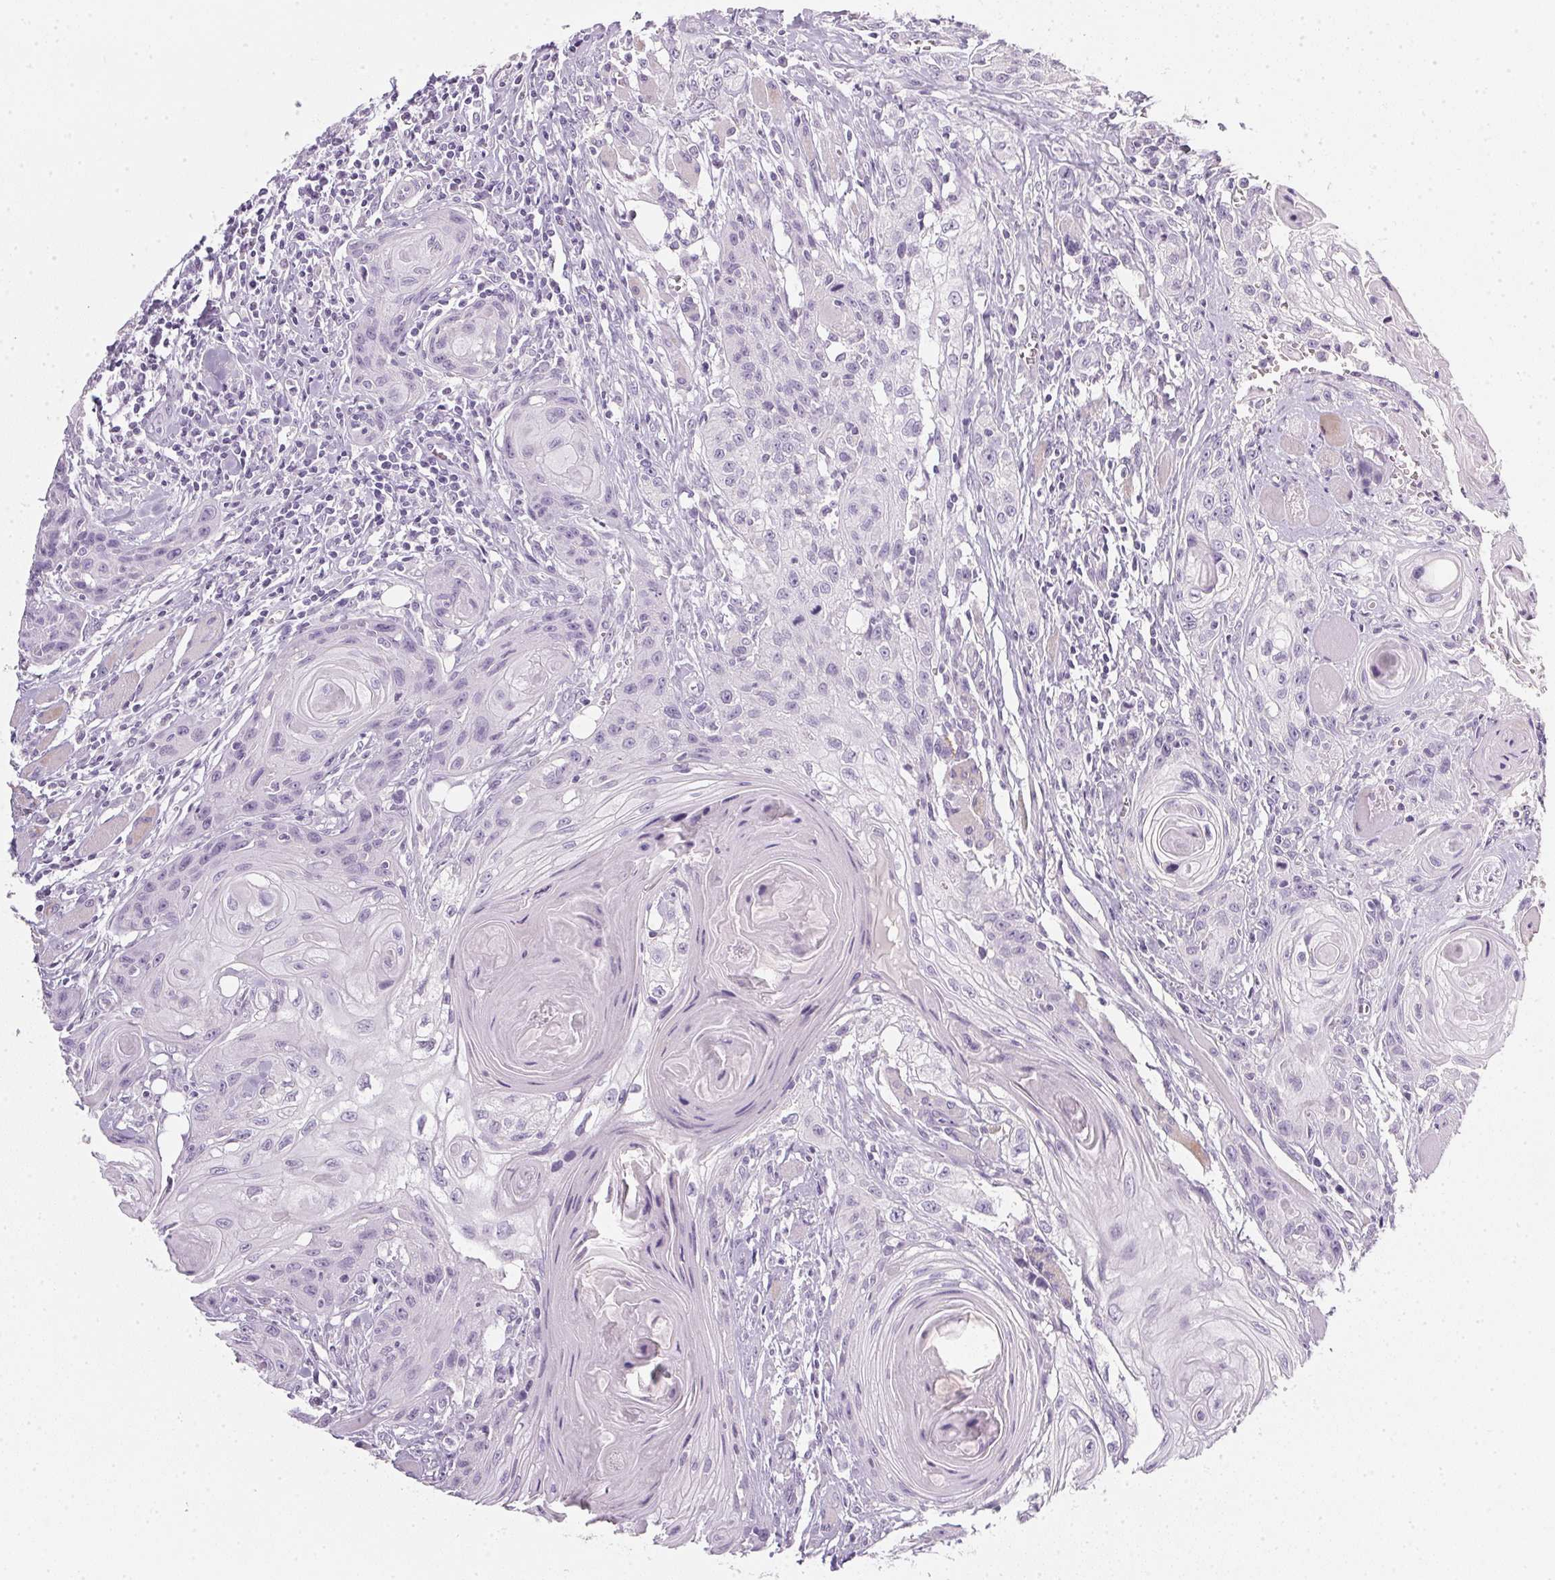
{"staining": {"intensity": "negative", "quantity": "none", "location": "none"}, "tissue": "head and neck cancer", "cell_type": "Tumor cells", "image_type": "cancer", "snomed": [{"axis": "morphology", "description": "Squamous cell carcinoma, NOS"}, {"axis": "topography", "description": "Oral tissue"}, {"axis": "topography", "description": "Head-Neck"}], "caption": "DAB immunohistochemical staining of human head and neck cancer exhibits no significant expression in tumor cells.", "gene": "TMEM72", "patient": {"sex": "male", "age": 58}}